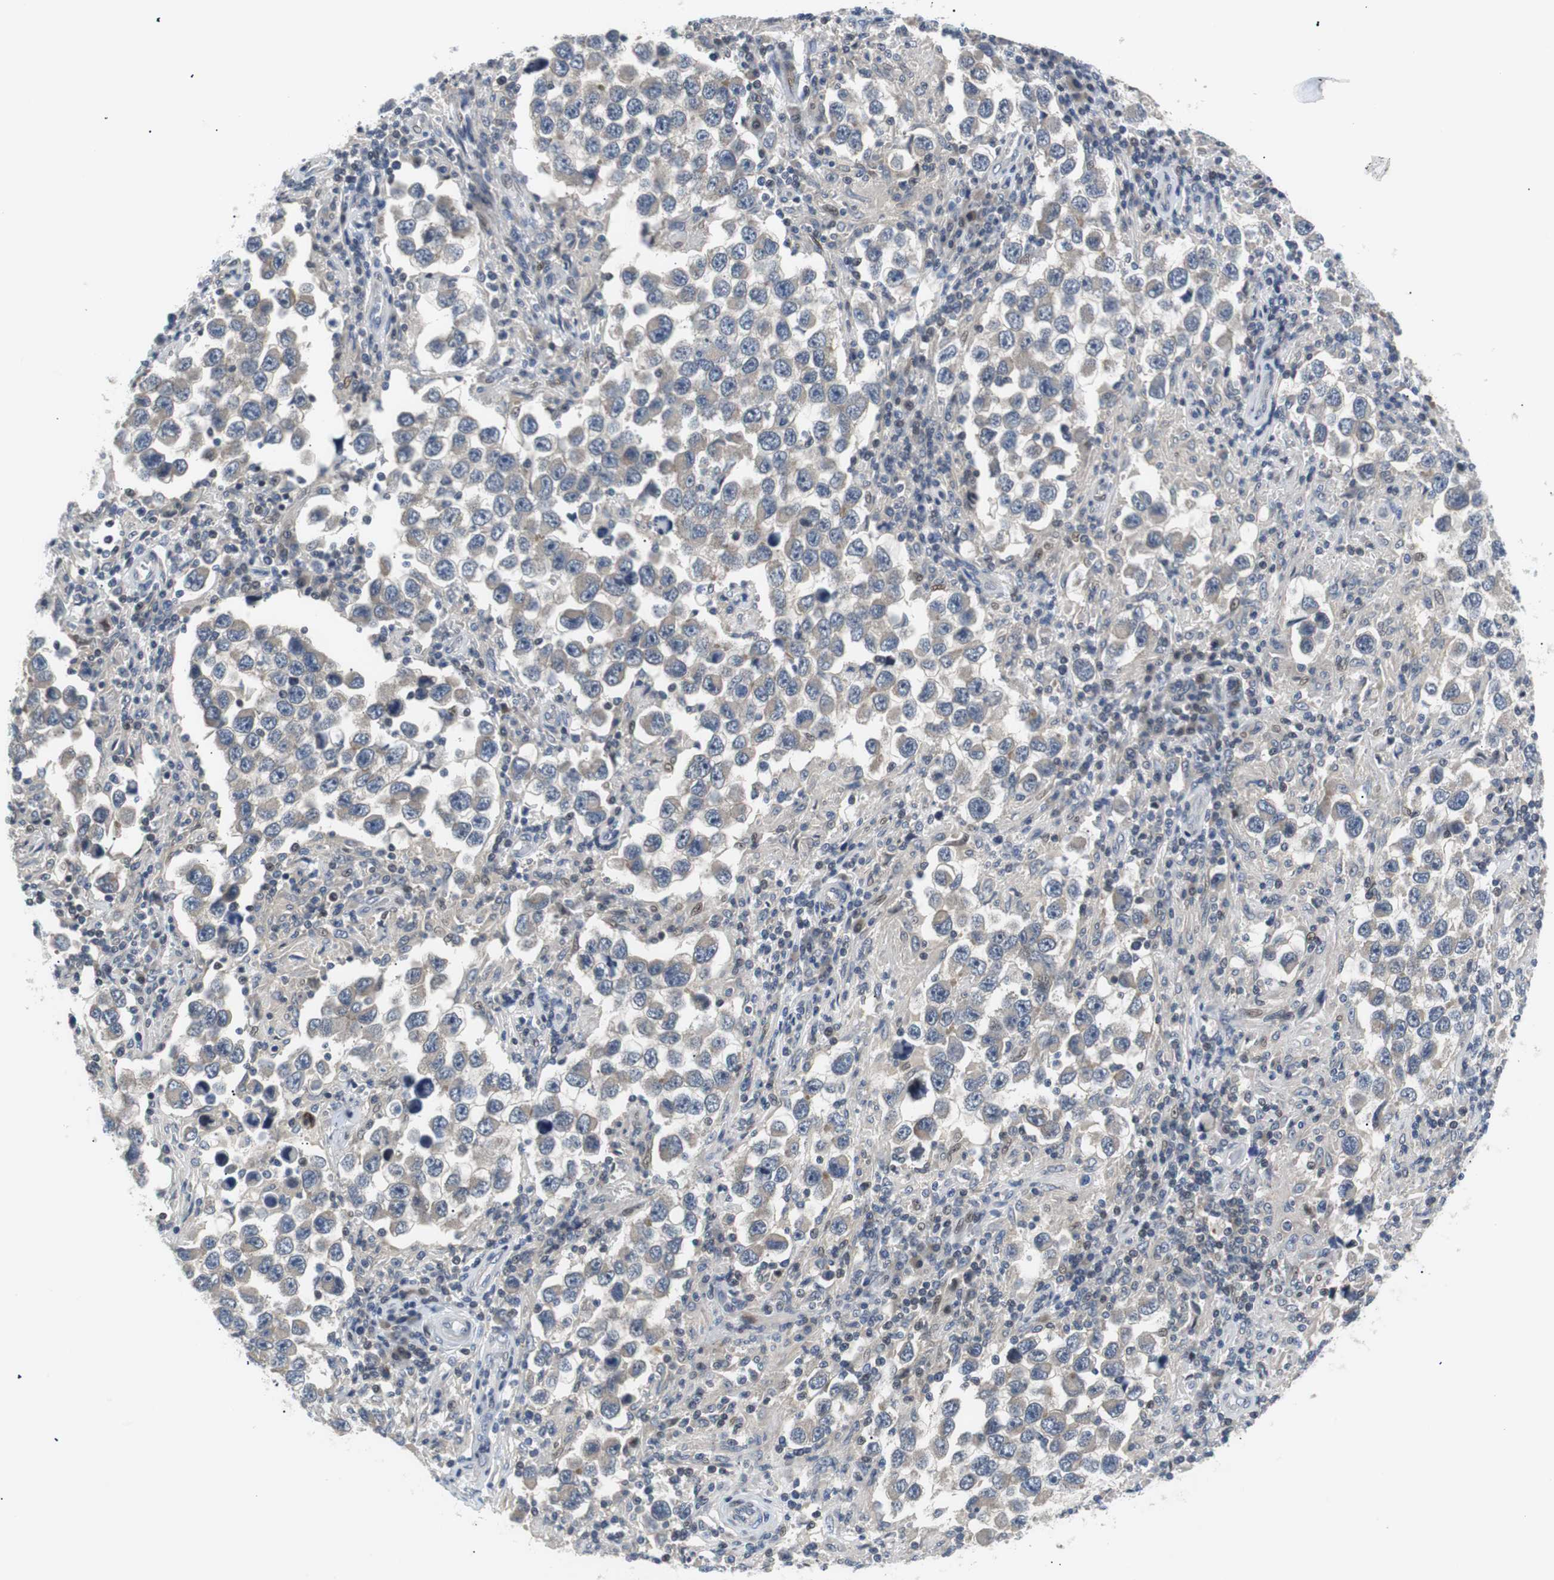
{"staining": {"intensity": "weak", "quantity": "25%-75%", "location": "cytoplasmic/membranous"}, "tissue": "testis cancer", "cell_type": "Tumor cells", "image_type": "cancer", "snomed": [{"axis": "morphology", "description": "Carcinoma, Embryonal, NOS"}, {"axis": "topography", "description": "Testis"}], "caption": "Approximately 25%-75% of tumor cells in embryonal carcinoma (testis) exhibit weak cytoplasmic/membranous protein staining as visualized by brown immunohistochemical staining.", "gene": "MAP2K4", "patient": {"sex": "male", "age": 21}}